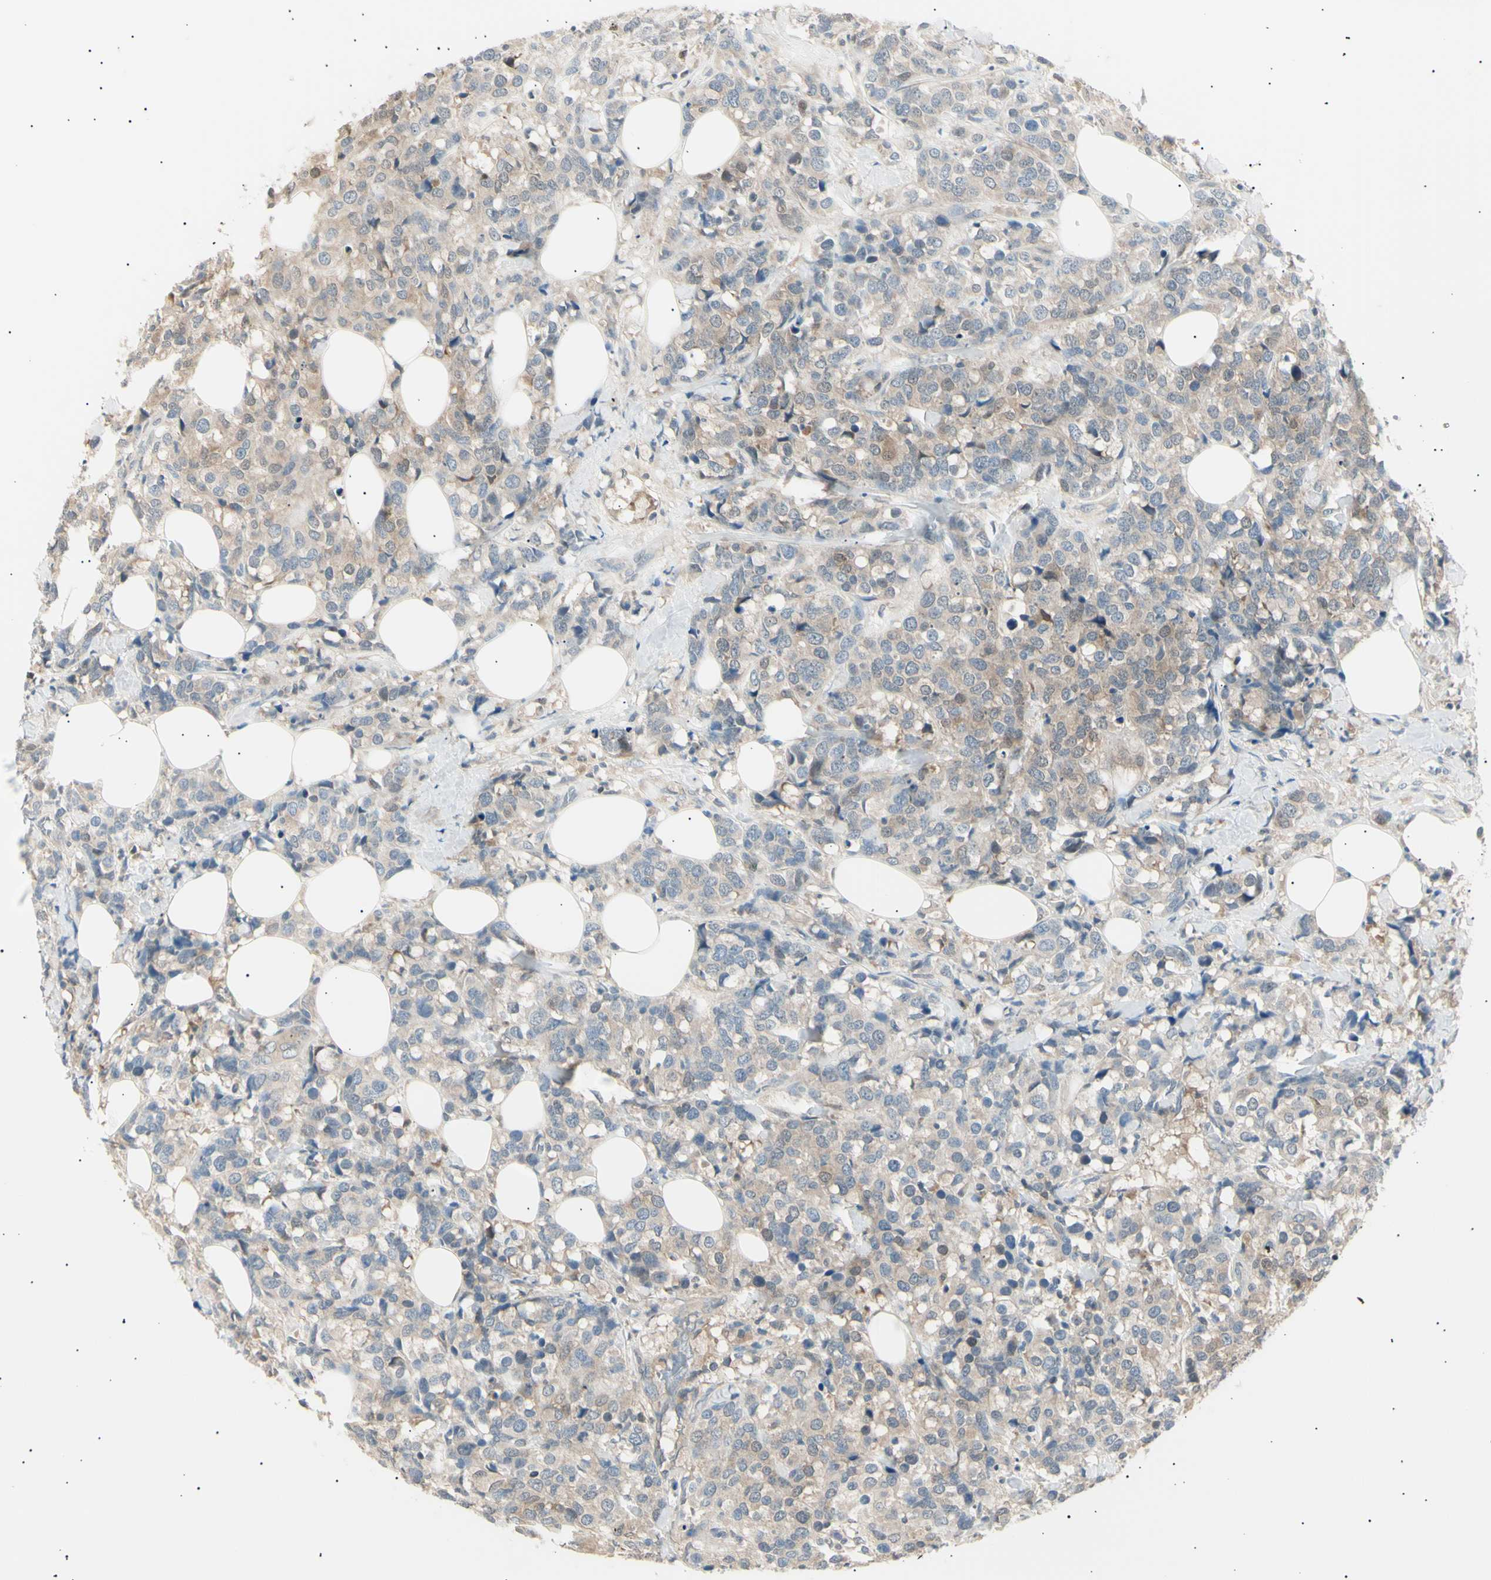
{"staining": {"intensity": "weak", "quantity": "25%-75%", "location": "cytoplasmic/membranous"}, "tissue": "breast cancer", "cell_type": "Tumor cells", "image_type": "cancer", "snomed": [{"axis": "morphology", "description": "Lobular carcinoma"}, {"axis": "topography", "description": "Breast"}], "caption": "A photomicrograph showing weak cytoplasmic/membranous staining in approximately 25%-75% of tumor cells in lobular carcinoma (breast), as visualized by brown immunohistochemical staining.", "gene": "LHPP", "patient": {"sex": "female", "age": 59}}